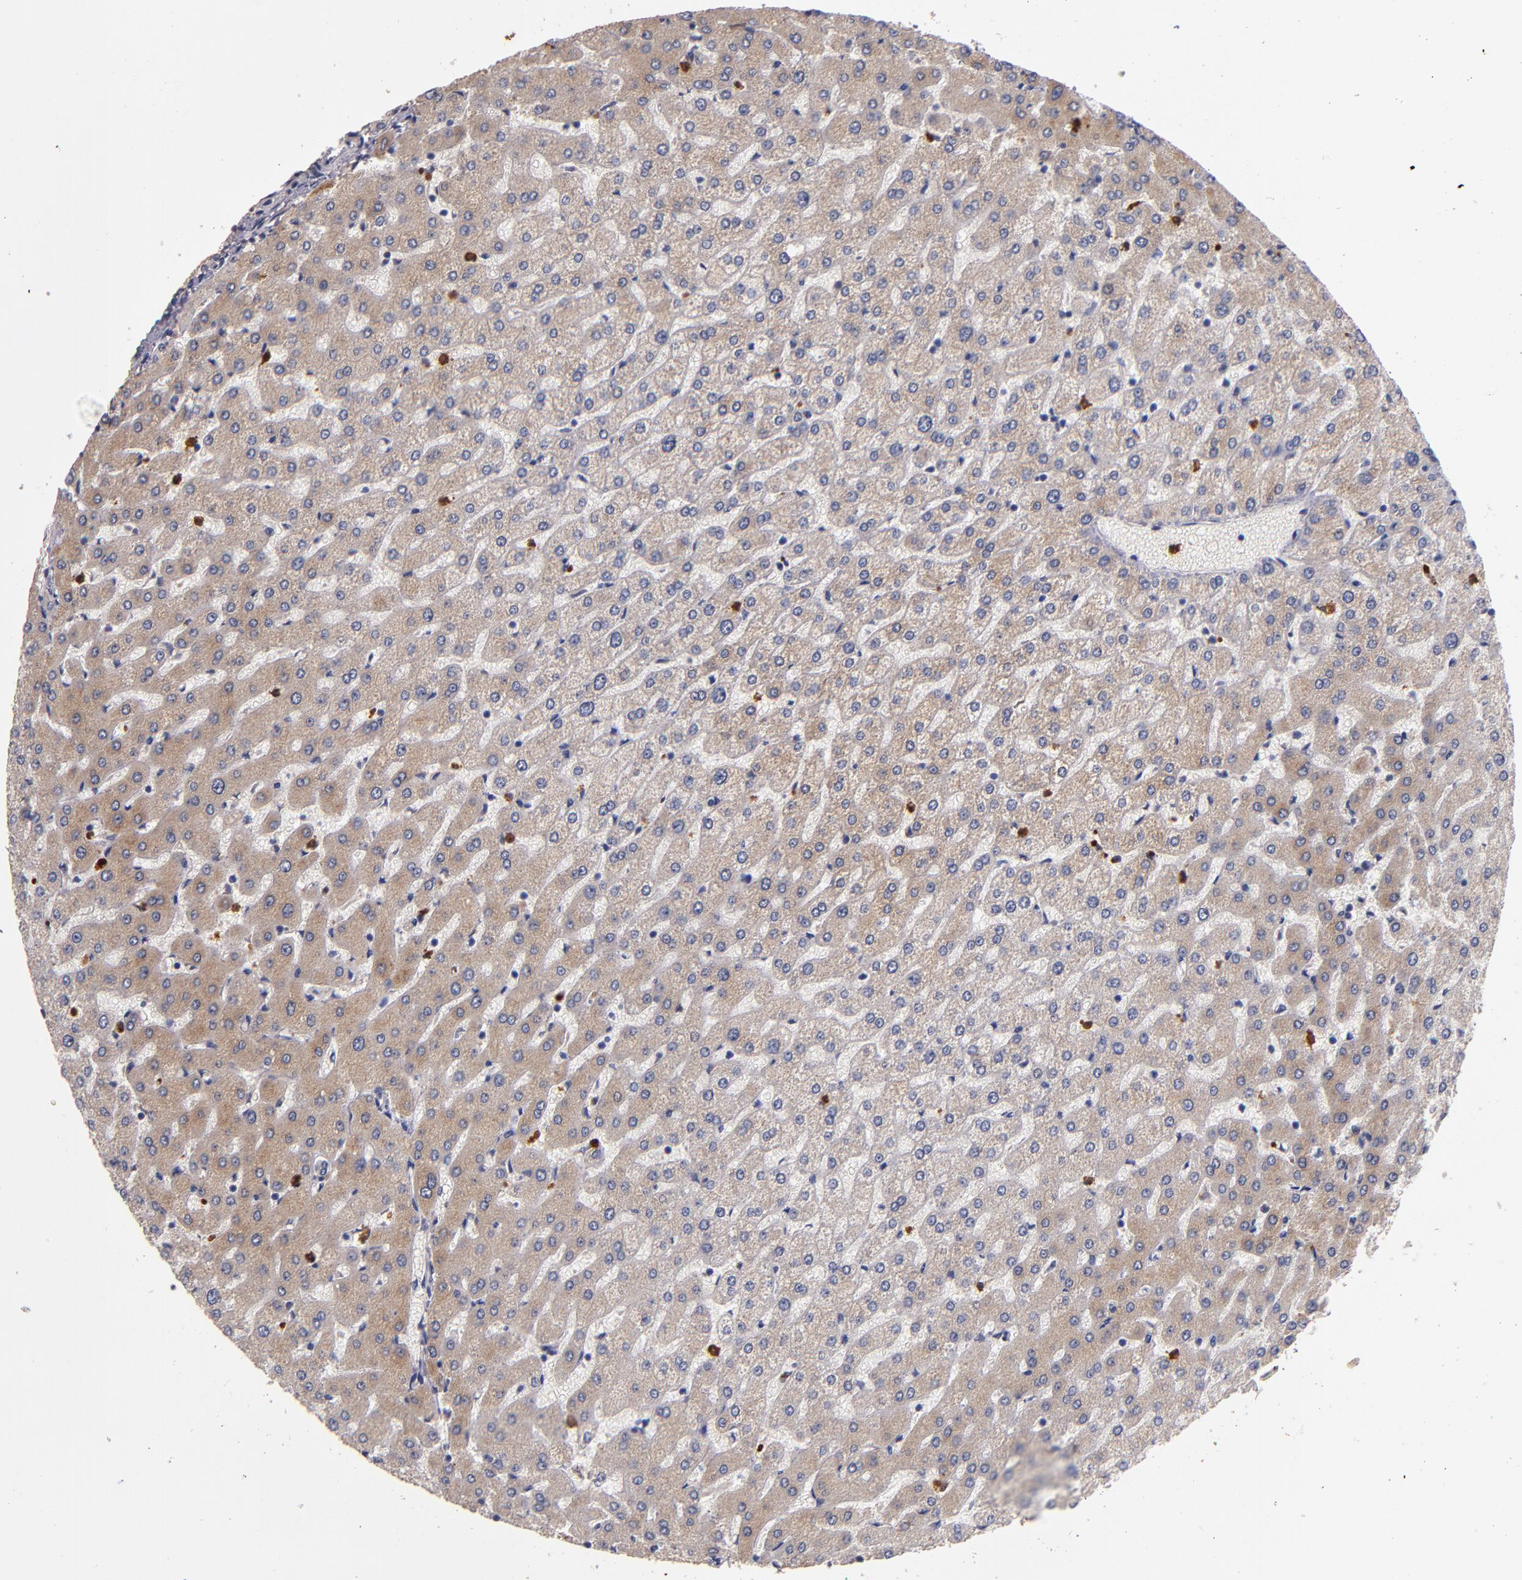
{"staining": {"intensity": "weak", "quantity": ">75%", "location": "cytoplasmic/membranous"}, "tissue": "liver", "cell_type": "Cholangiocytes", "image_type": "normal", "snomed": [{"axis": "morphology", "description": "Normal tissue, NOS"}, {"axis": "morphology", "description": "Fibrosis, NOS"}, {"axis": "topography", "description": "Liver"}], "caption": "Protein staining demonstrates weak cytoplasmic/membranous expression in about >75% of cholangiocytes in unremarkable liver. (DAB IHC, brown staining for protein, blue staining for nuclei).", "gene": "TTLL12", "patient": {"sex": "female", "age": 29}}